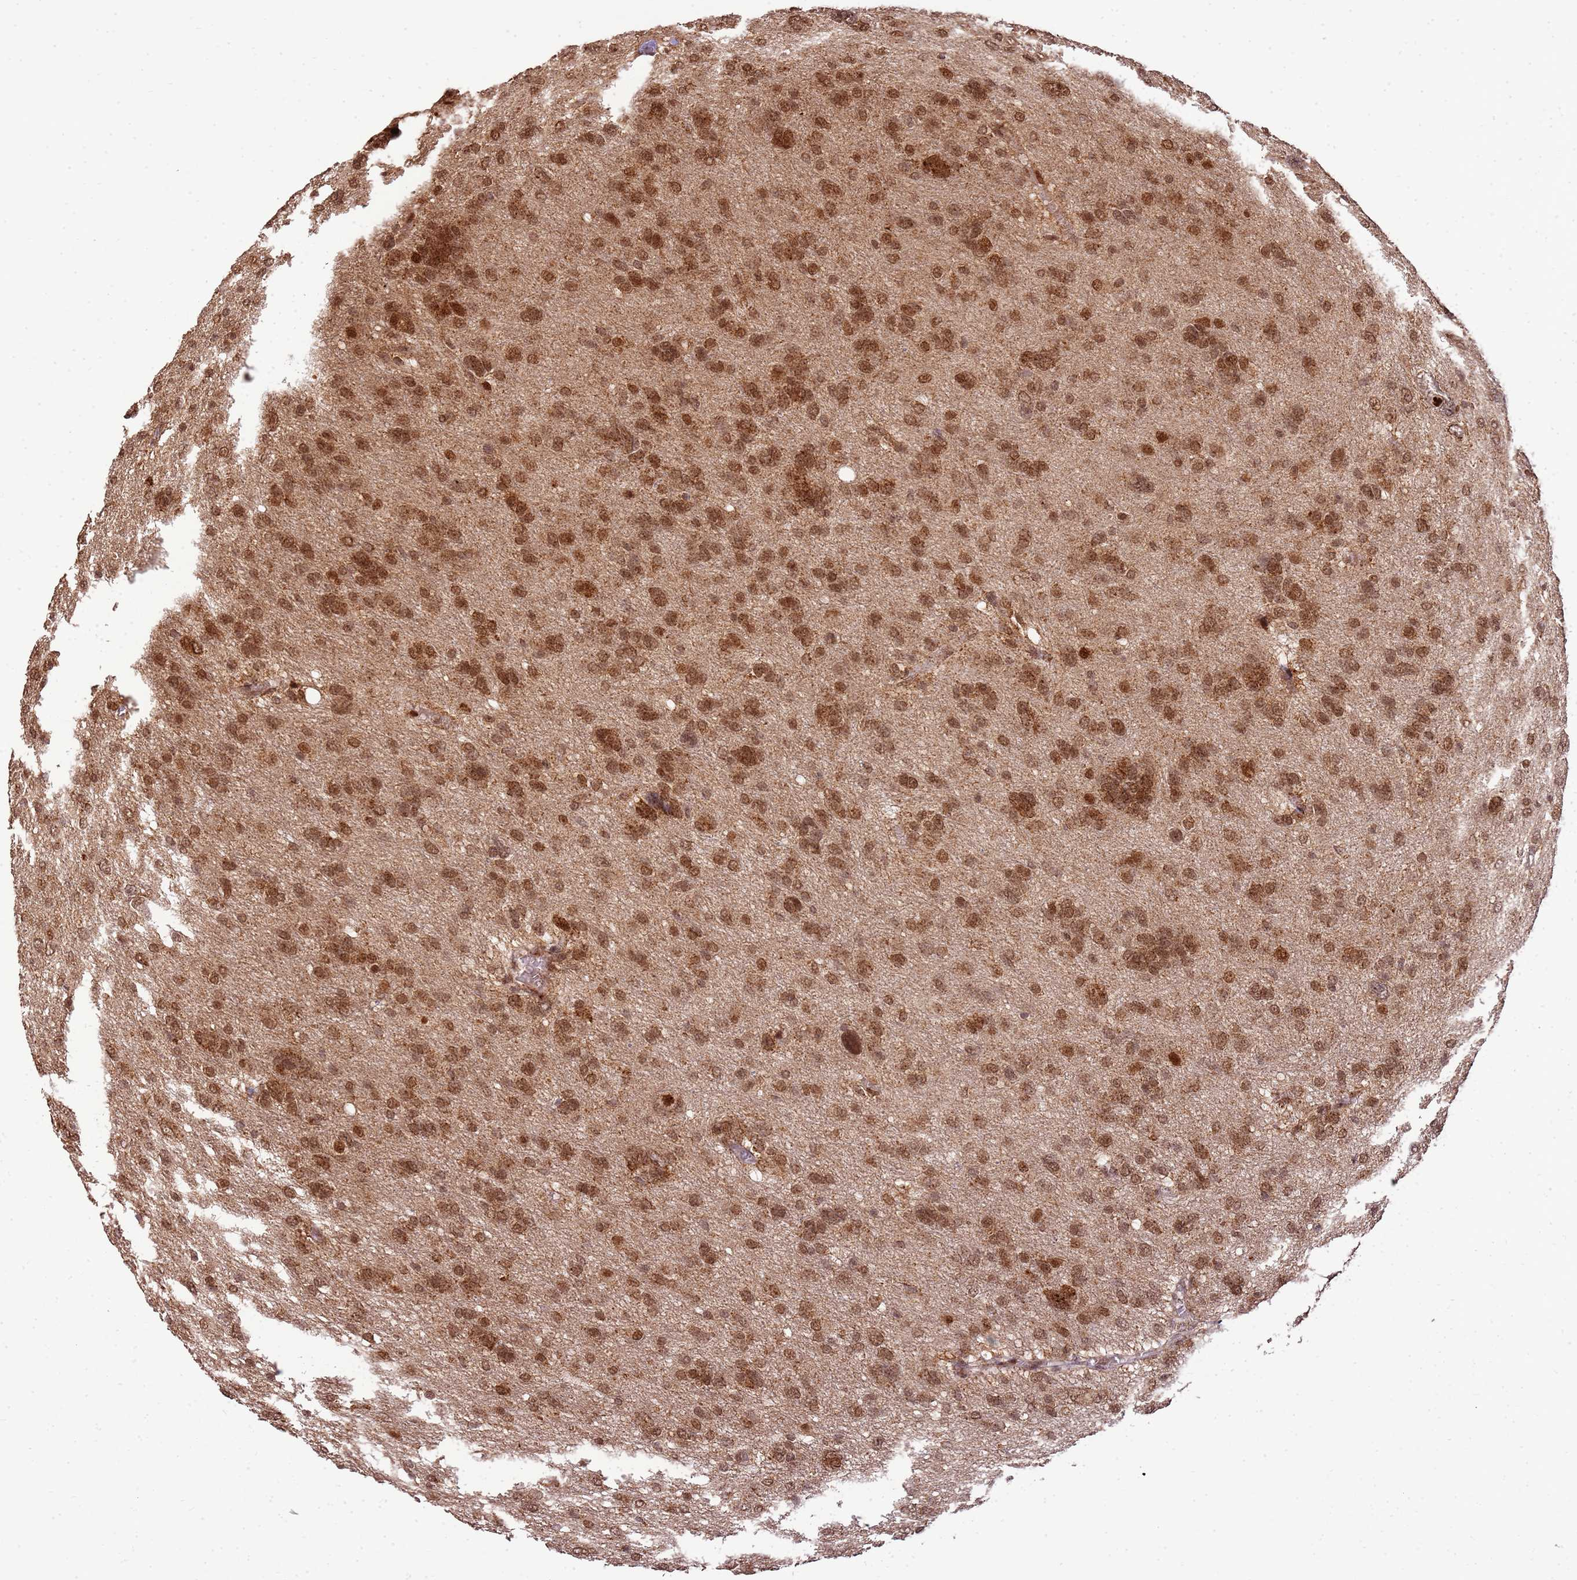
{"staining": {"intensity": "moderate", "quantity": ">75%", "location": "cytoplasmic/membranous,nuclear"}, "tissue": "glioma", "cell_type": "Tumor cells", "image_type": "cancer", "snomed": [{"axis": "morphology", "description": "Glioma, malignant, High grade"}, {"axis": "topography", "description": "Brain"}], "caption": "Protein staining demonstrates moderate cytoplasmic/membranous and nuclear staining in approximately >75% of tumor cells in malignant high-grade glioma. The staining was performed using DAB, with brown indicating positive protein expression. Nuclei are stained blue with hematoxylin.", "gene": "PEX14", "patient": {"sex": "female", "age": 59}}